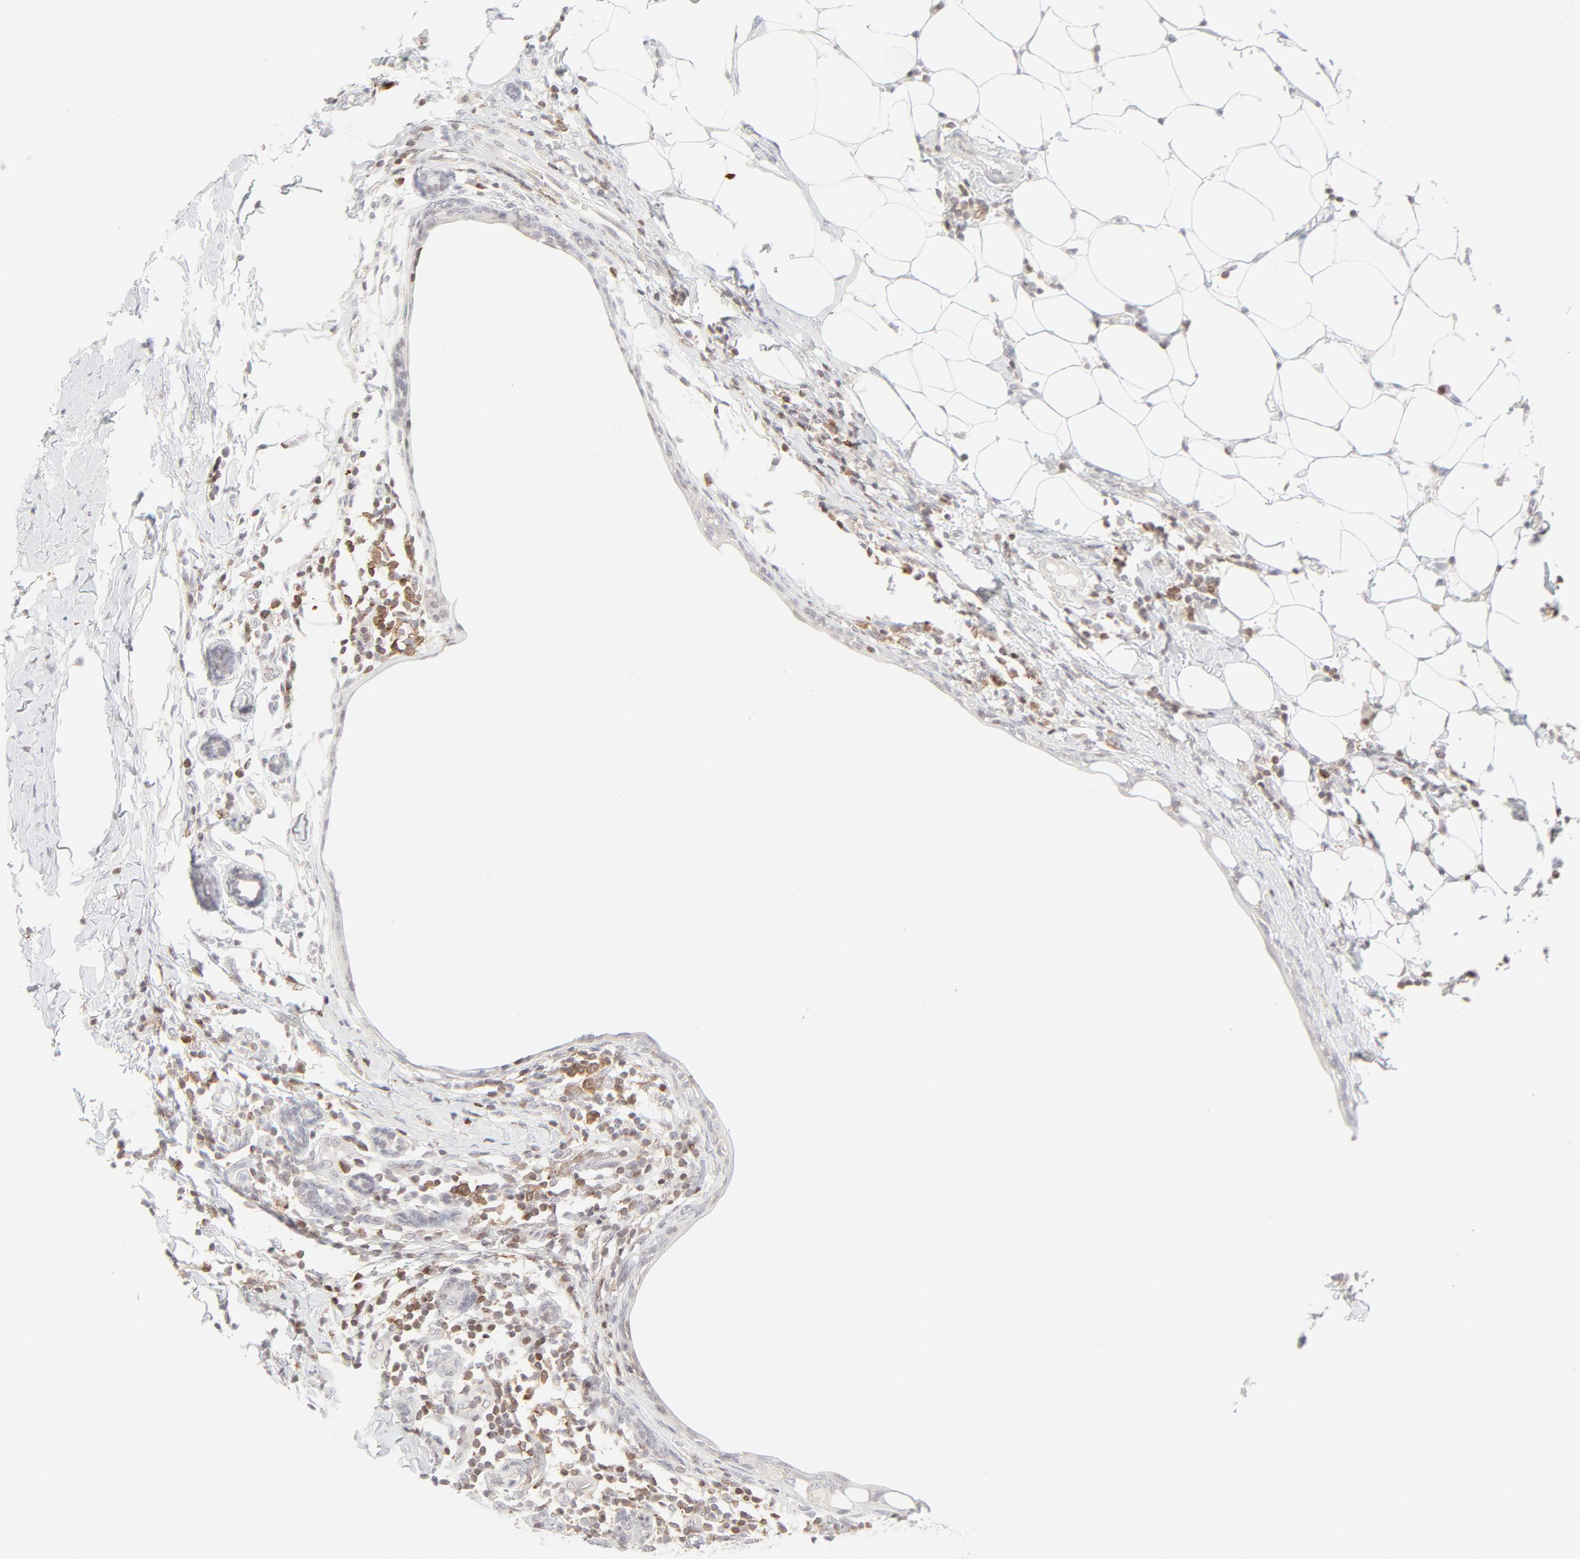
{"staining": {"intensity": "moderate", "quantity": "25%-75%", "location": "nuclear"}, "tissue": "breast cancer", "cell_type": "Tumor cells", "image_type": "cancer", "snomed": [{"axis": "morphology", "description": "Duct carcinoma"}, {"axis": "topography", "description": "Breast"}], "caption": "Protein expression by immunohistochemistry (IHC) exhibits moderate nuclear expression in about 25%-75% of tumor cells in intraductal carcinoma (breast).", "gene": "PRKCB", "patient": {"sex": "female", "age": 40}}